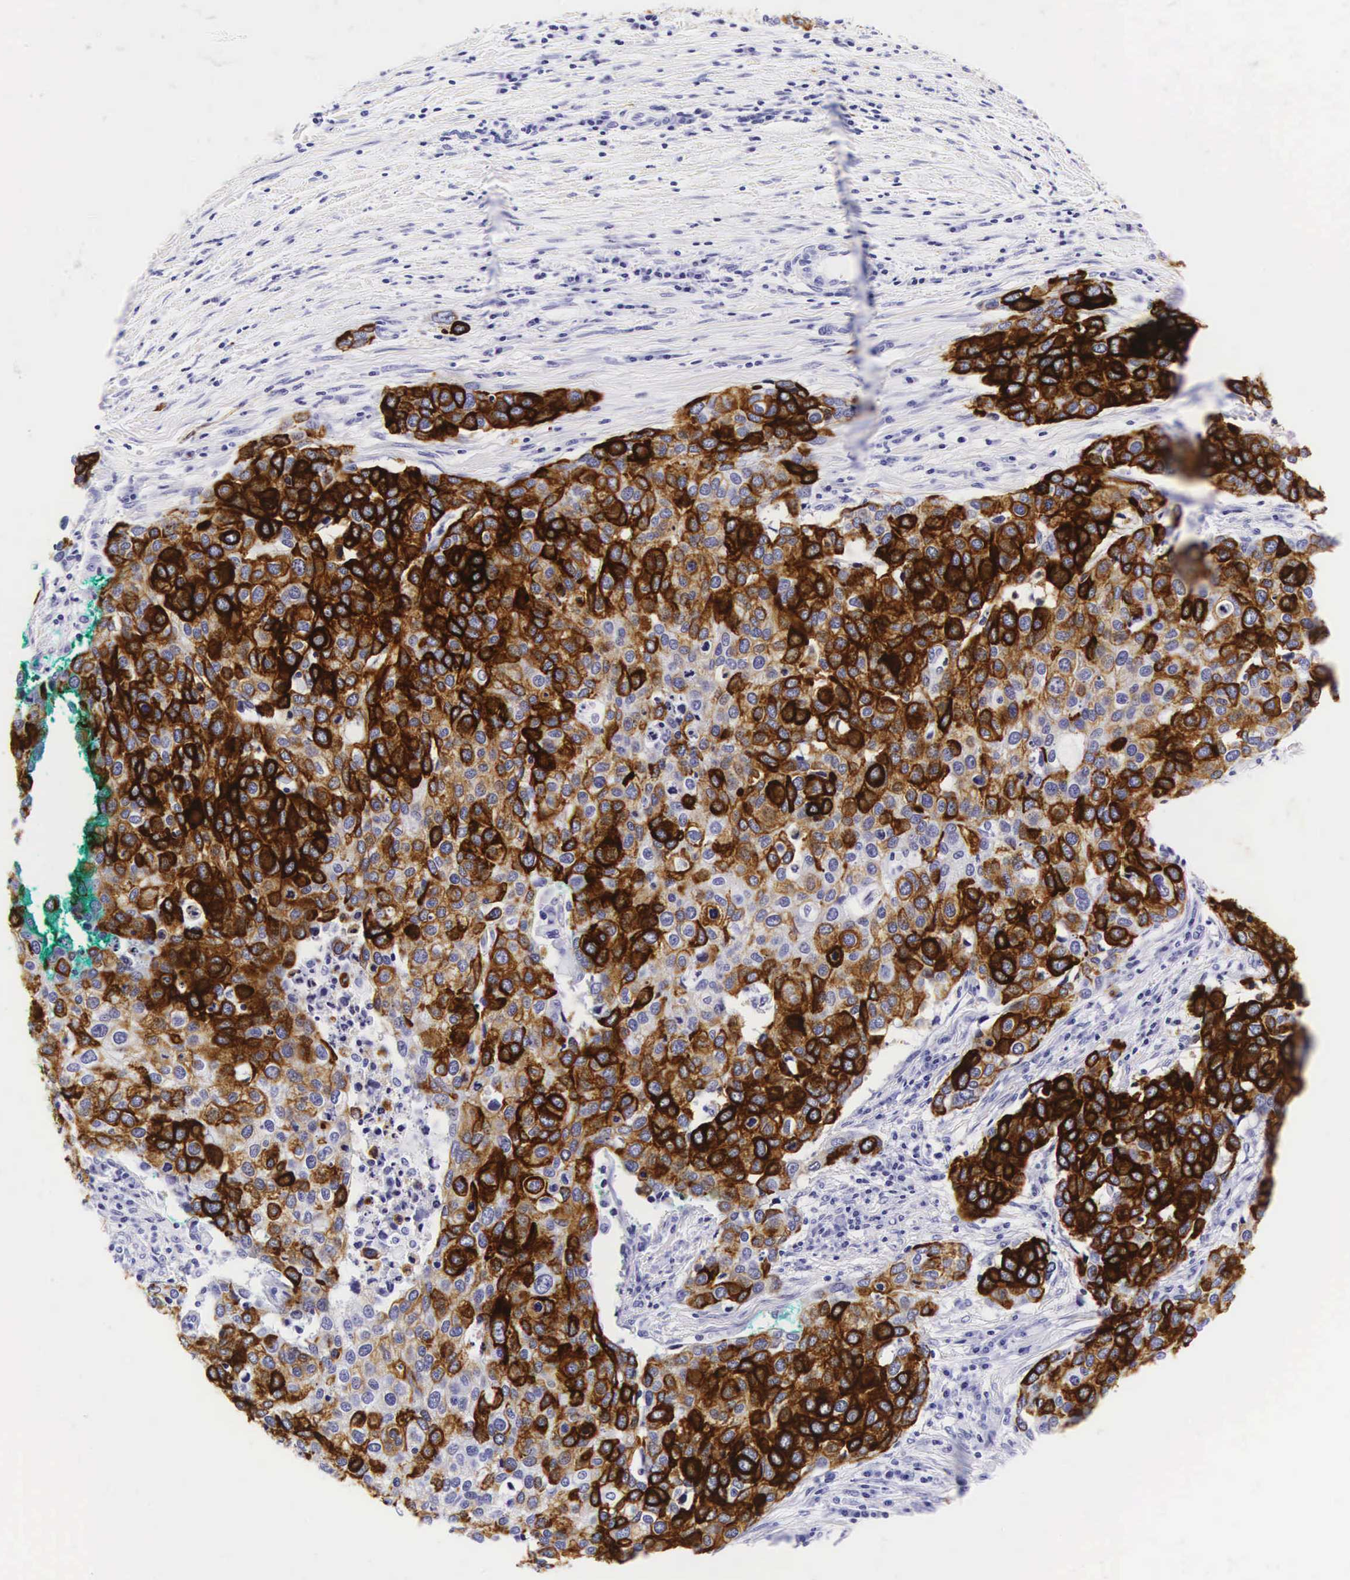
{"staining": {"intensity": "strong", "quantity": ">75%", "location": "cytoplasmic/membranous"}, "tissue": "cervical cancer", "cell_type": "Tumor cells", "image_type": "cancer", "snomed": [{"axis": "morphology", "description": "Squamous cell carcinoma, NOS"}, {"axis": "topography", "description": "Cervix"}], "caption": "IHC of cervical cancer (squamous cell carcinoma) shows high levels of strong cytoplasmic/membranous staining in about >75% of tumor cells.", "gene": "KRT18", "patient": {"sex": "female", "age": 54}}